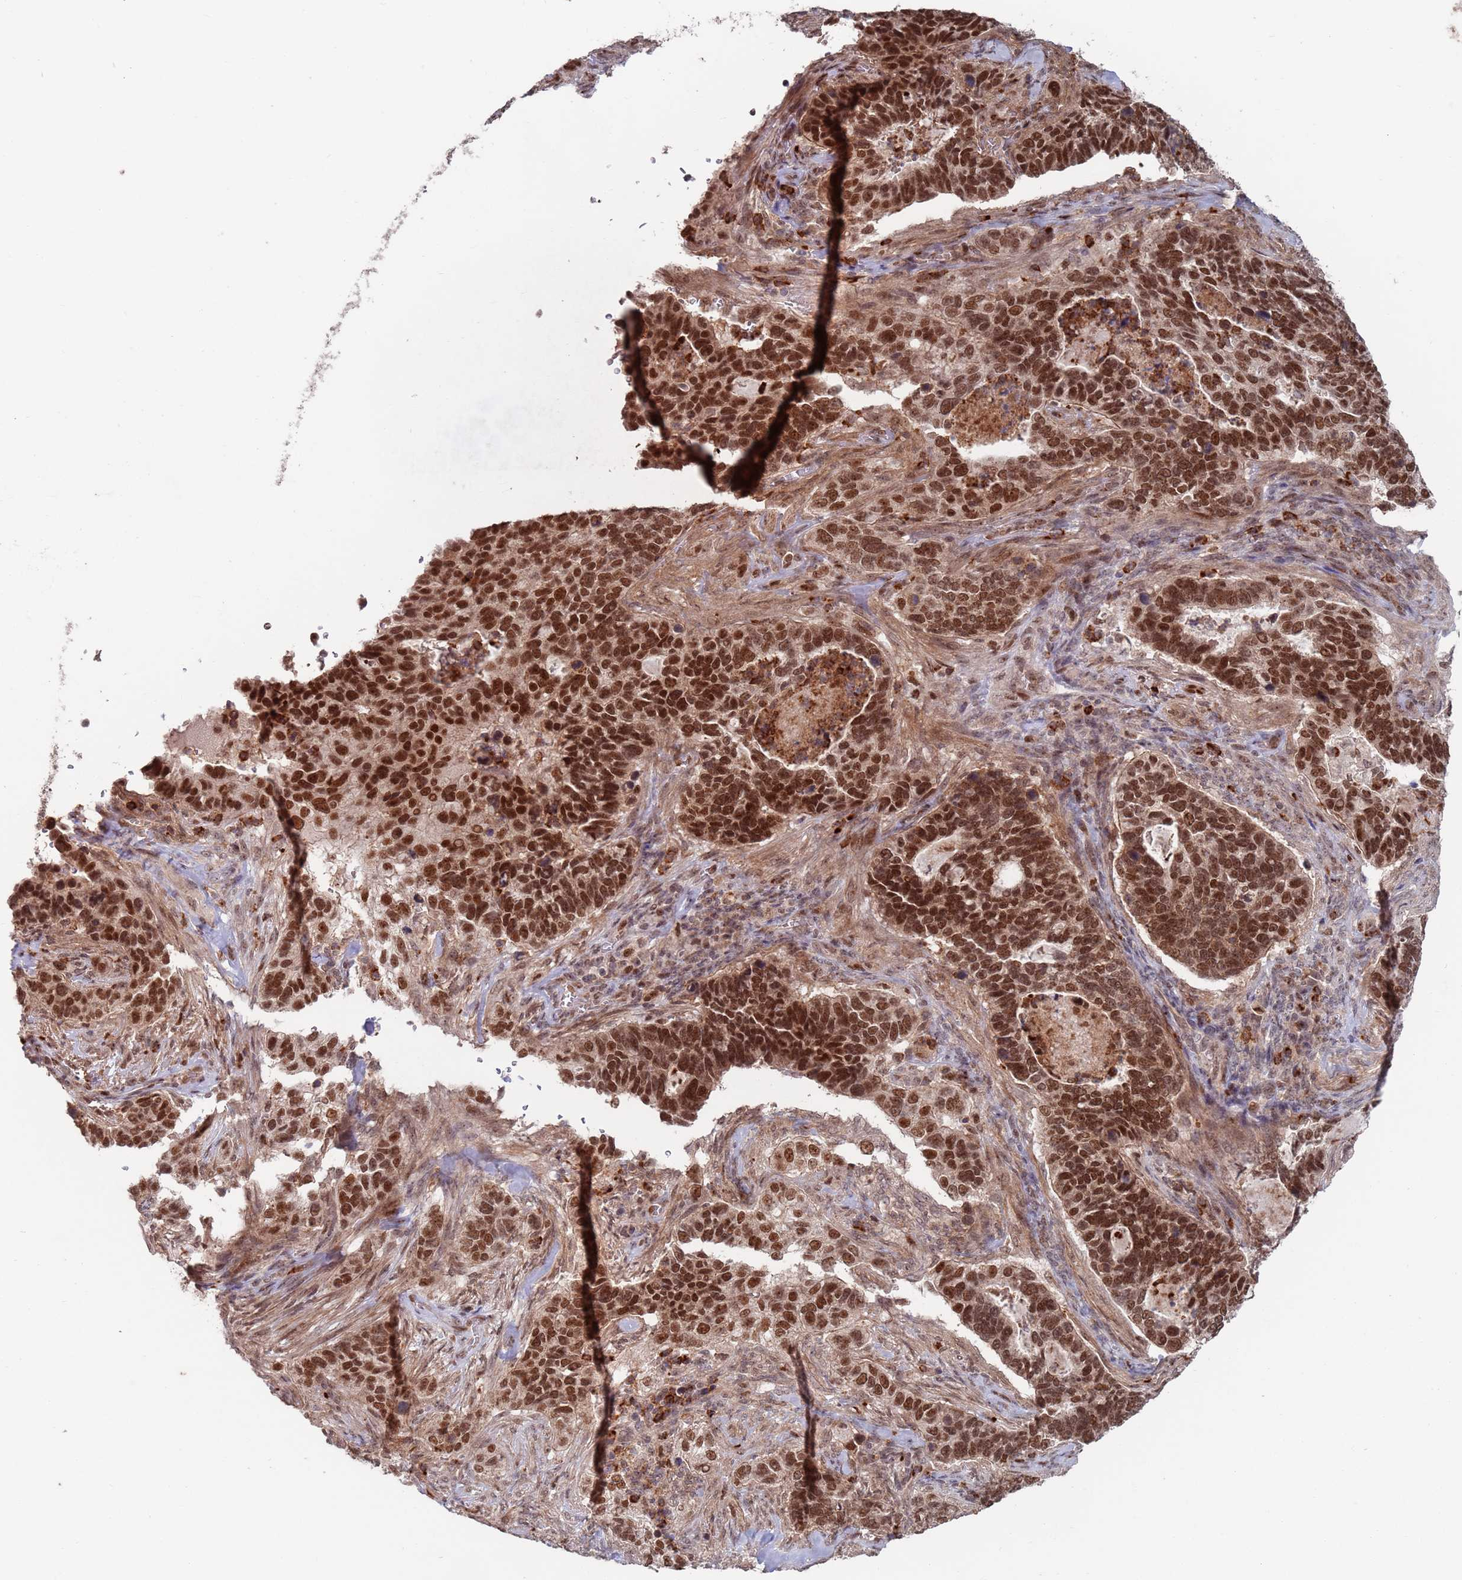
{"staining": {"intensity": "strong", "quantity": ">75%", "location": "nuclear"}, "tissue": "cervical cancer", "cell_type": "Tumor cells", "image_type": "cancer", "snomed": [{"axis": "morphology", "description": "Squamous cell carcinoma, NOS"}, {"axis": "topography", "description": "Cervix"}], "caption": "Cervical cancer stained with a protein marker shows strong staining in tumor cells.", "gene": "RPP25", "patient": {"sex": "female", "age": 38}}